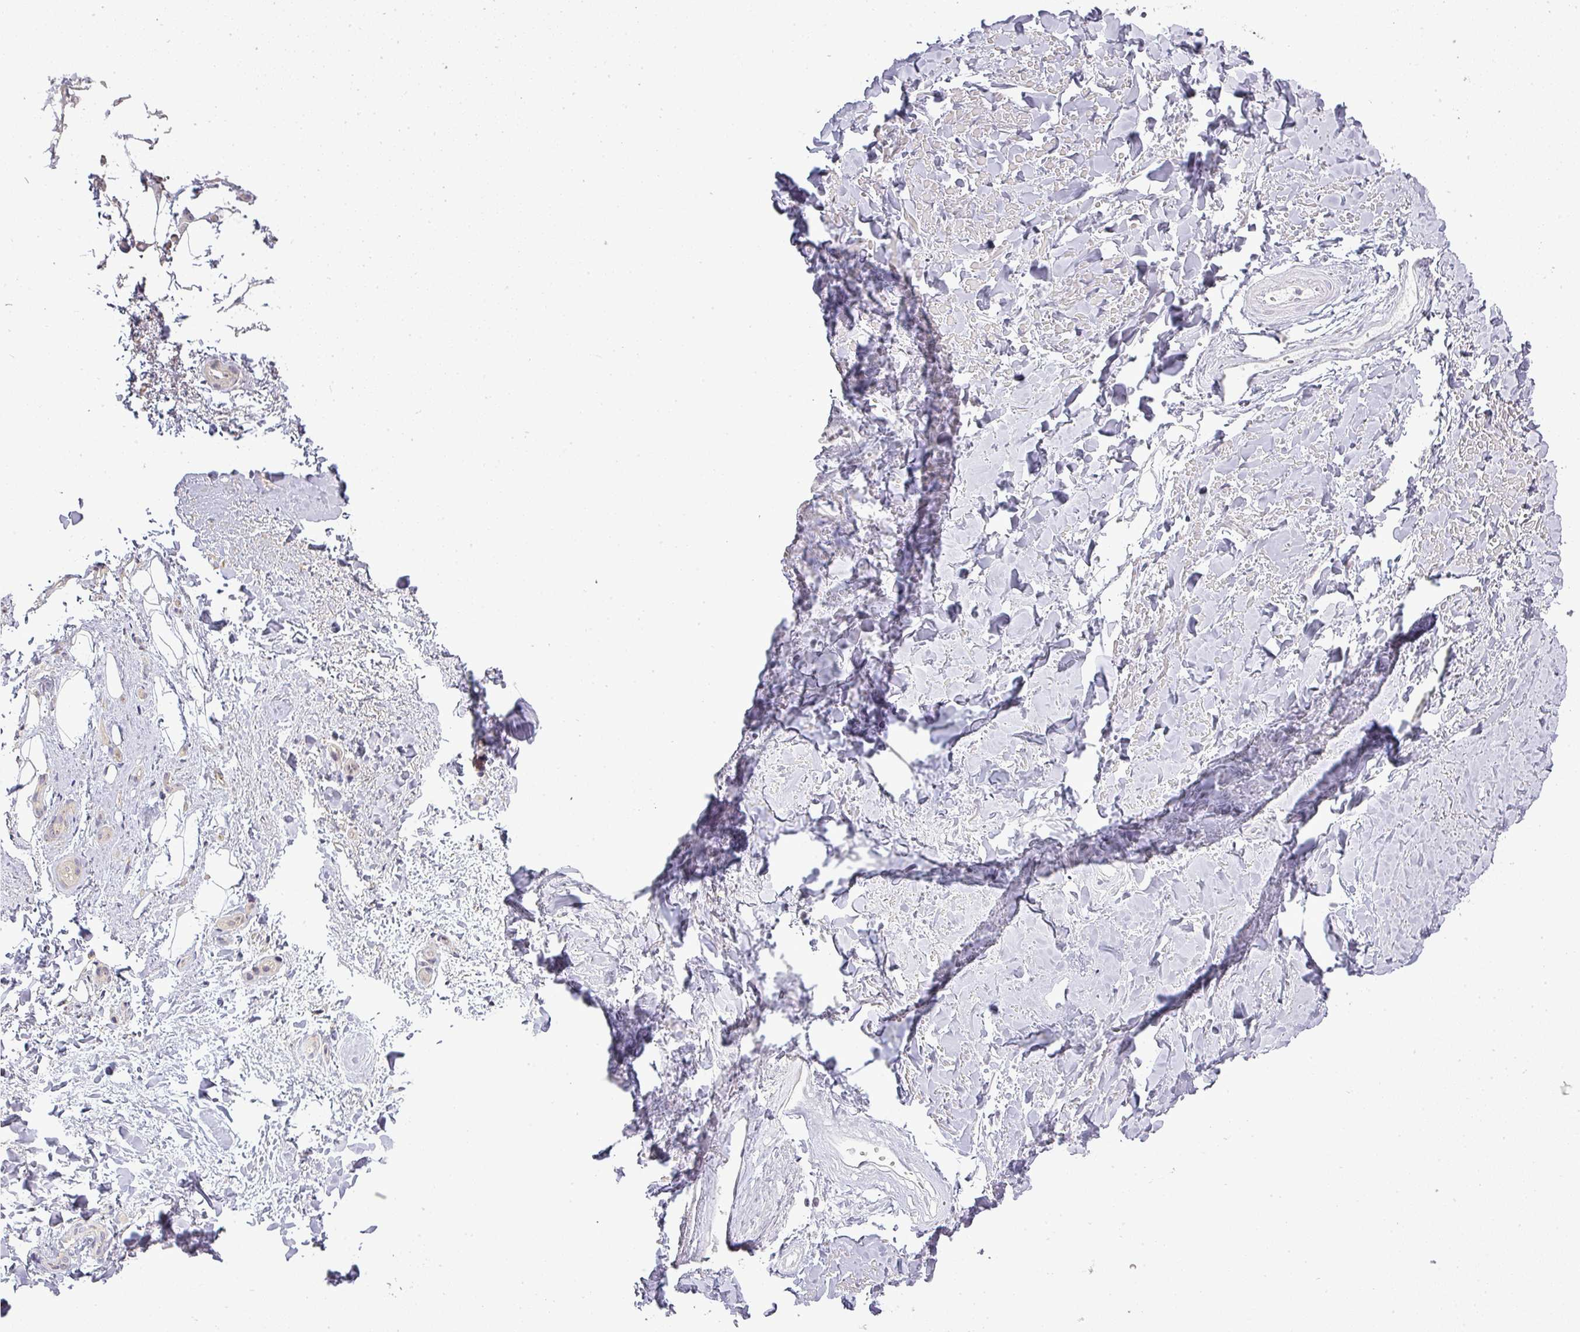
{"staining": {"intensity": "negative", "quantity": "none", "location": "none"}, "tissue": "adipose tissue", "cell_type": "Adipocytes", "image_type": "normal", "snomed": [{"axis": "morphology", "description": "Normal tissue, NOS"}, {"axis": "topography", "description": "Peripheral nerve tissue"}], "caption": "A histopathology image of adipose tissue stained for a protein reveals no brown staining in adipocytes.", "gene": "NIN", "patient": {"sex": "female", "age": 61}}